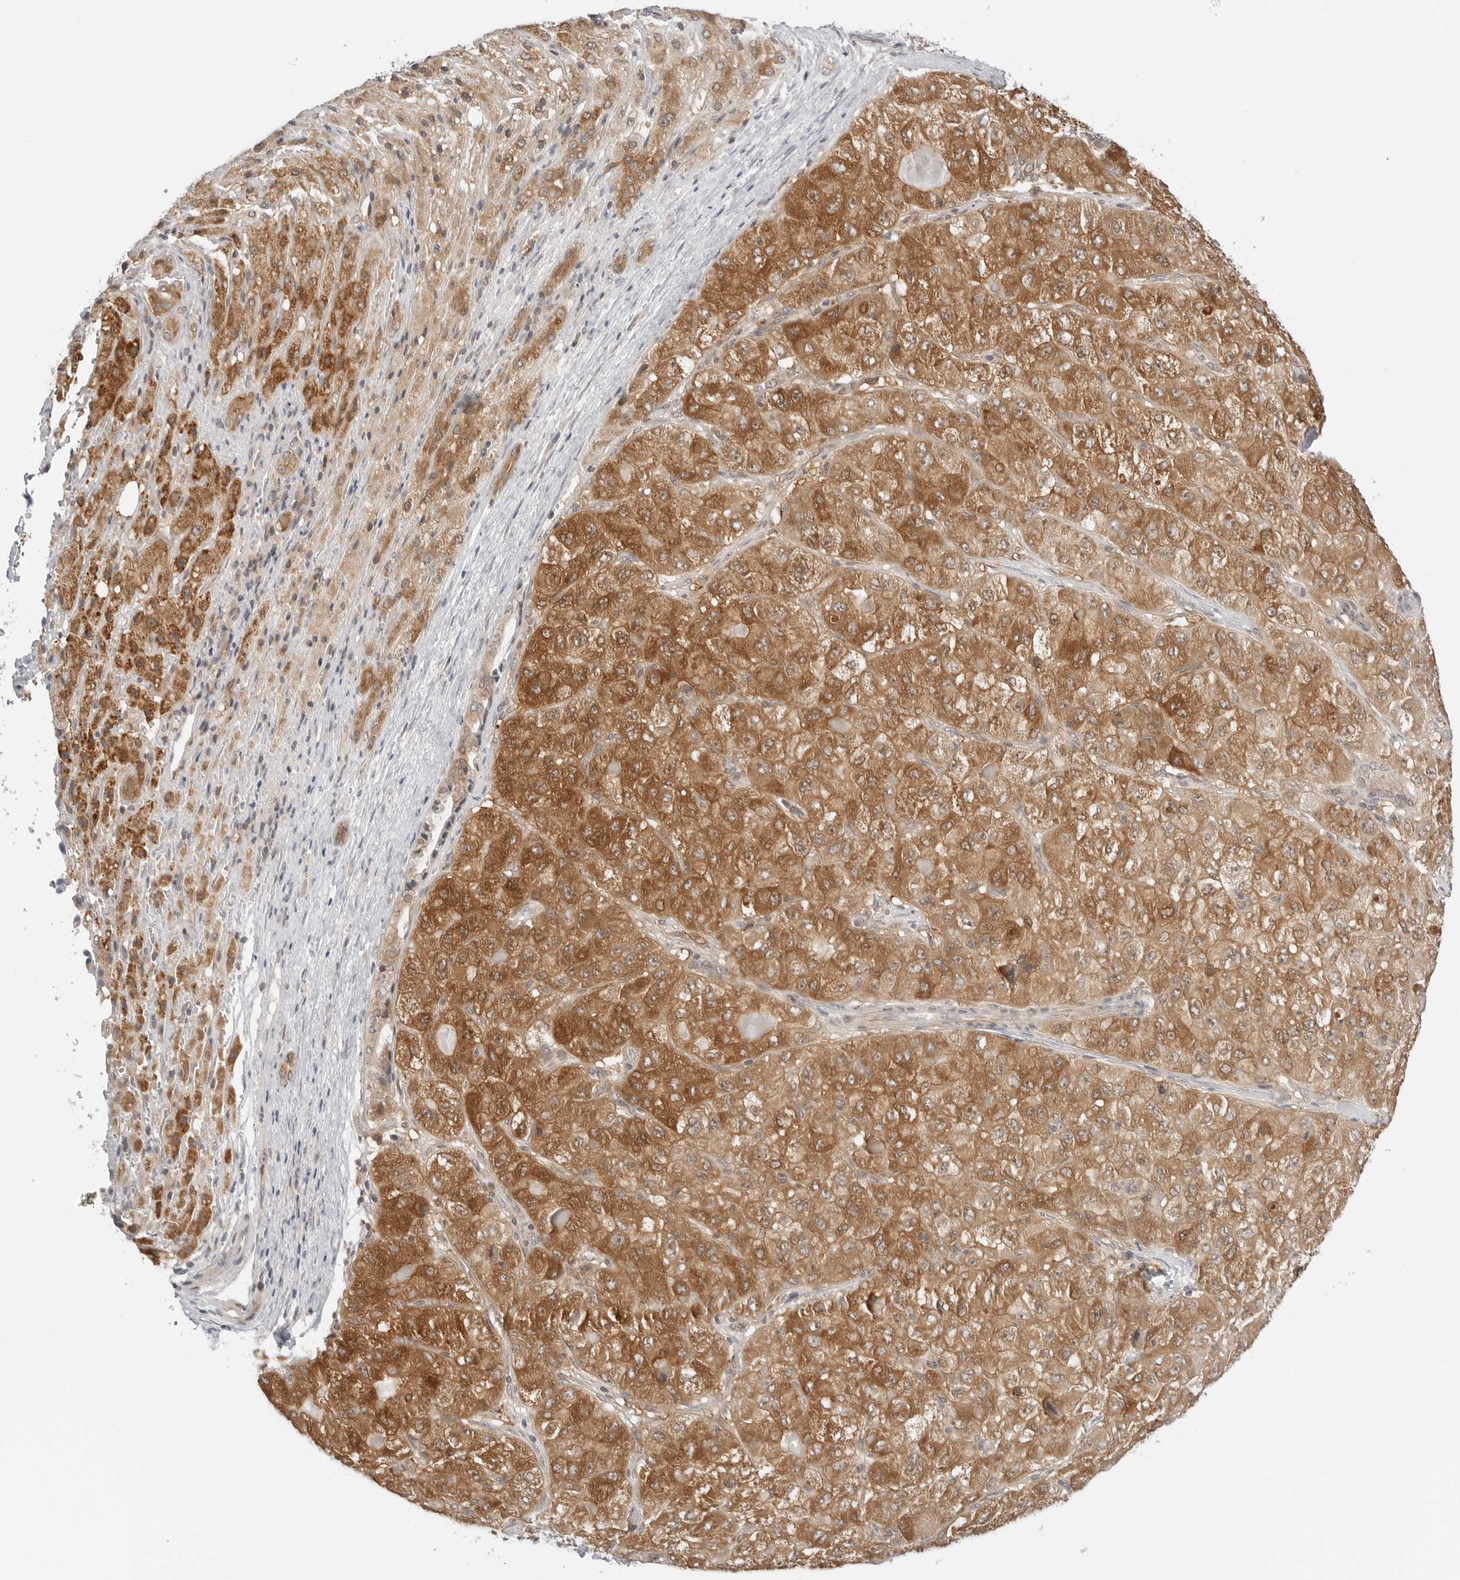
{"staining": {"intensity": "moderate", "quantity": ">75%", "location": "cytoplasmic/membranous,nuclear"}, "tissue": "liver cancer", "cell_type": "Tumor cells", "image_type": "cancer", "snomed": [{"axis": "morphology", "description": "Carcinoma, Hepatocellular, NOS"}, {"axis": "topography", "description": "Liver"}], "caption": "A photomicrograph of liver cancer stained for a protein demonstrates moderate cytoplasmic/membranous and nuclear brown staining in tumor cells.", "gene": "NUDC", "patient": {"sex": "male", "age": 80}}